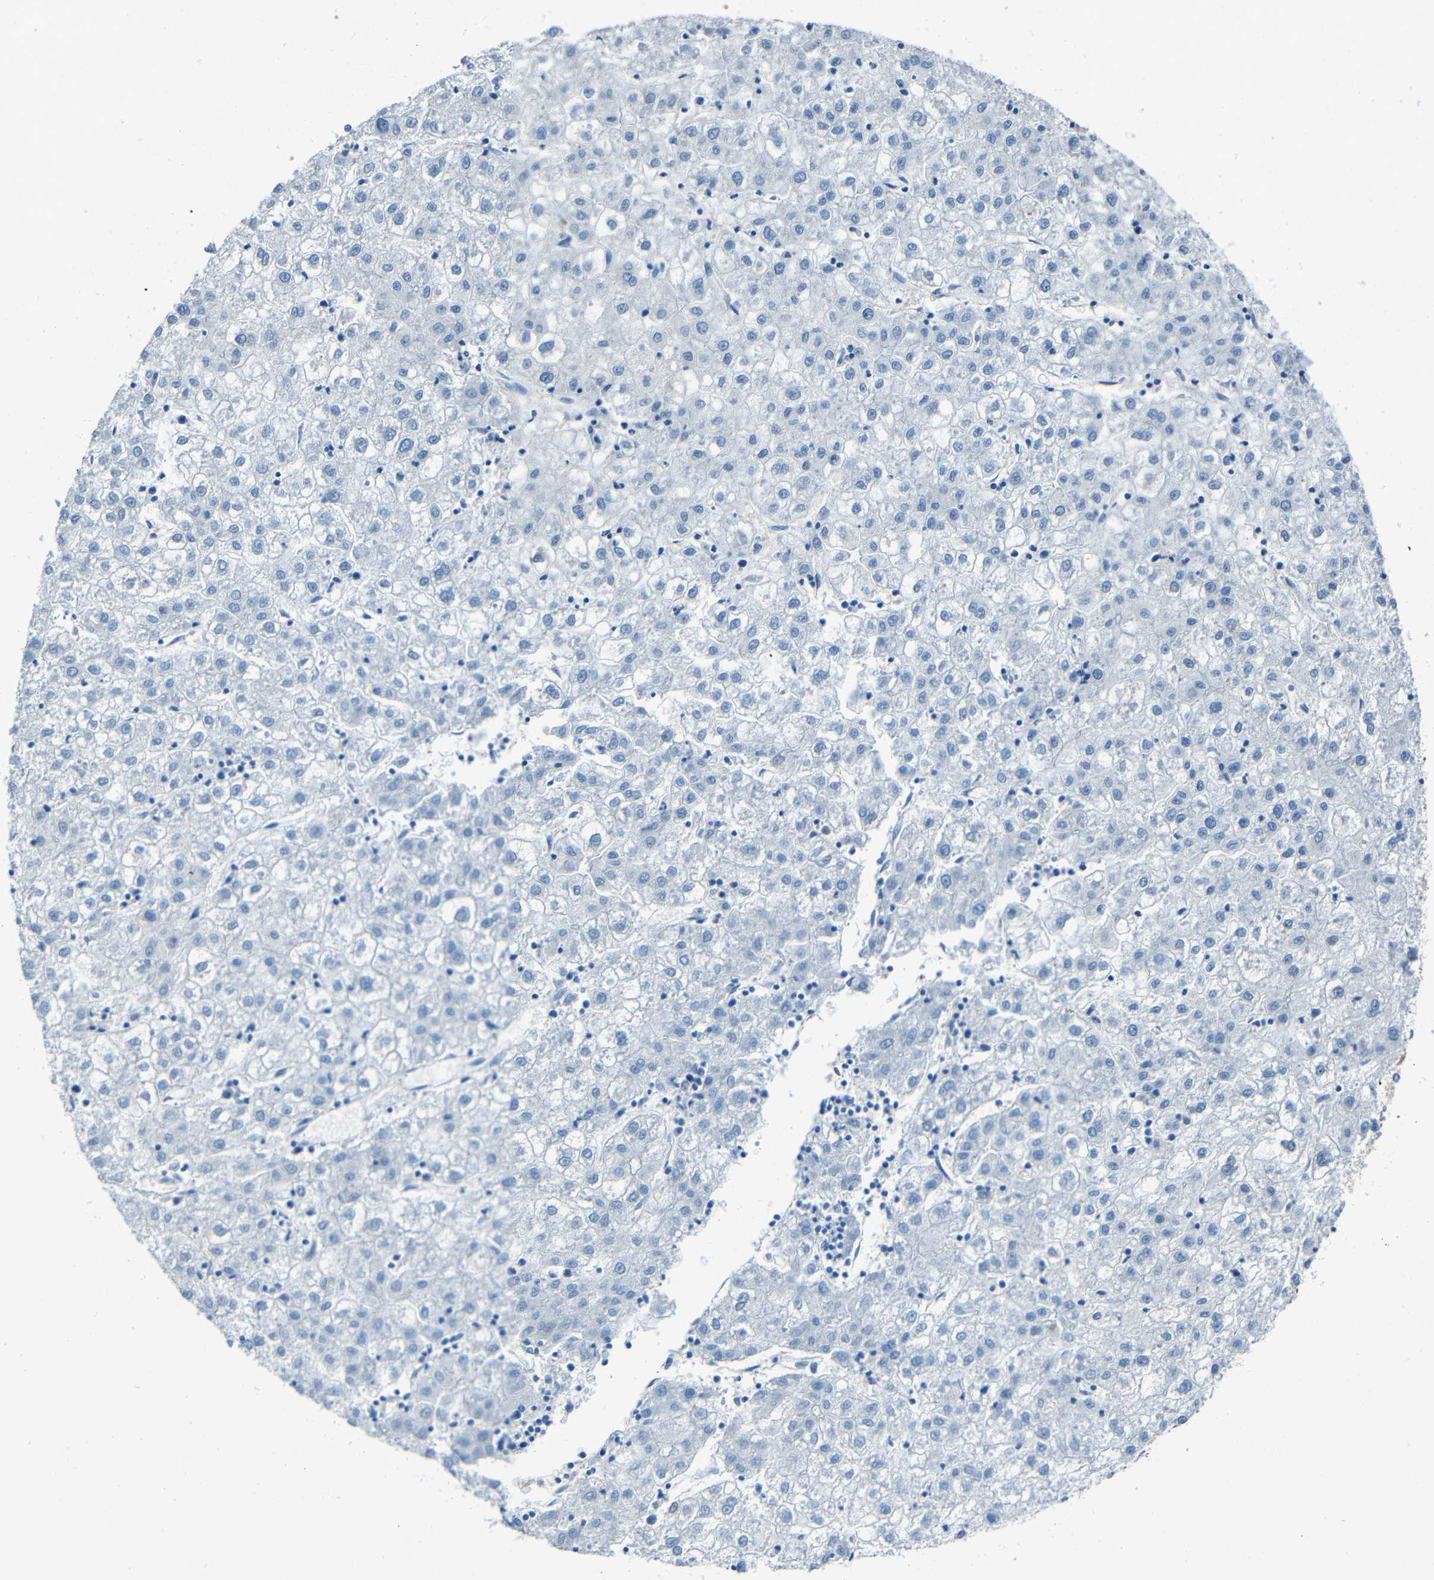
{"staining": {"intensity": "negative", "quantity": "none", "location": "none"}, "tissue": "liver cancer", "cell_type": "Tumor cells", "image_type": "cancer", "snomed": [{"axis": "morphology", "description": "Carcinoma, Hepatocellular, NOS"}, {"axis": "topography", "description": "Liver"}], "caption": "Tumor cells are negative for brown protein staining in liver cancer. Nuclei are stained in blue.", "gene": "DNAJC5", "patient": {"sex": "male", "age": 72}}